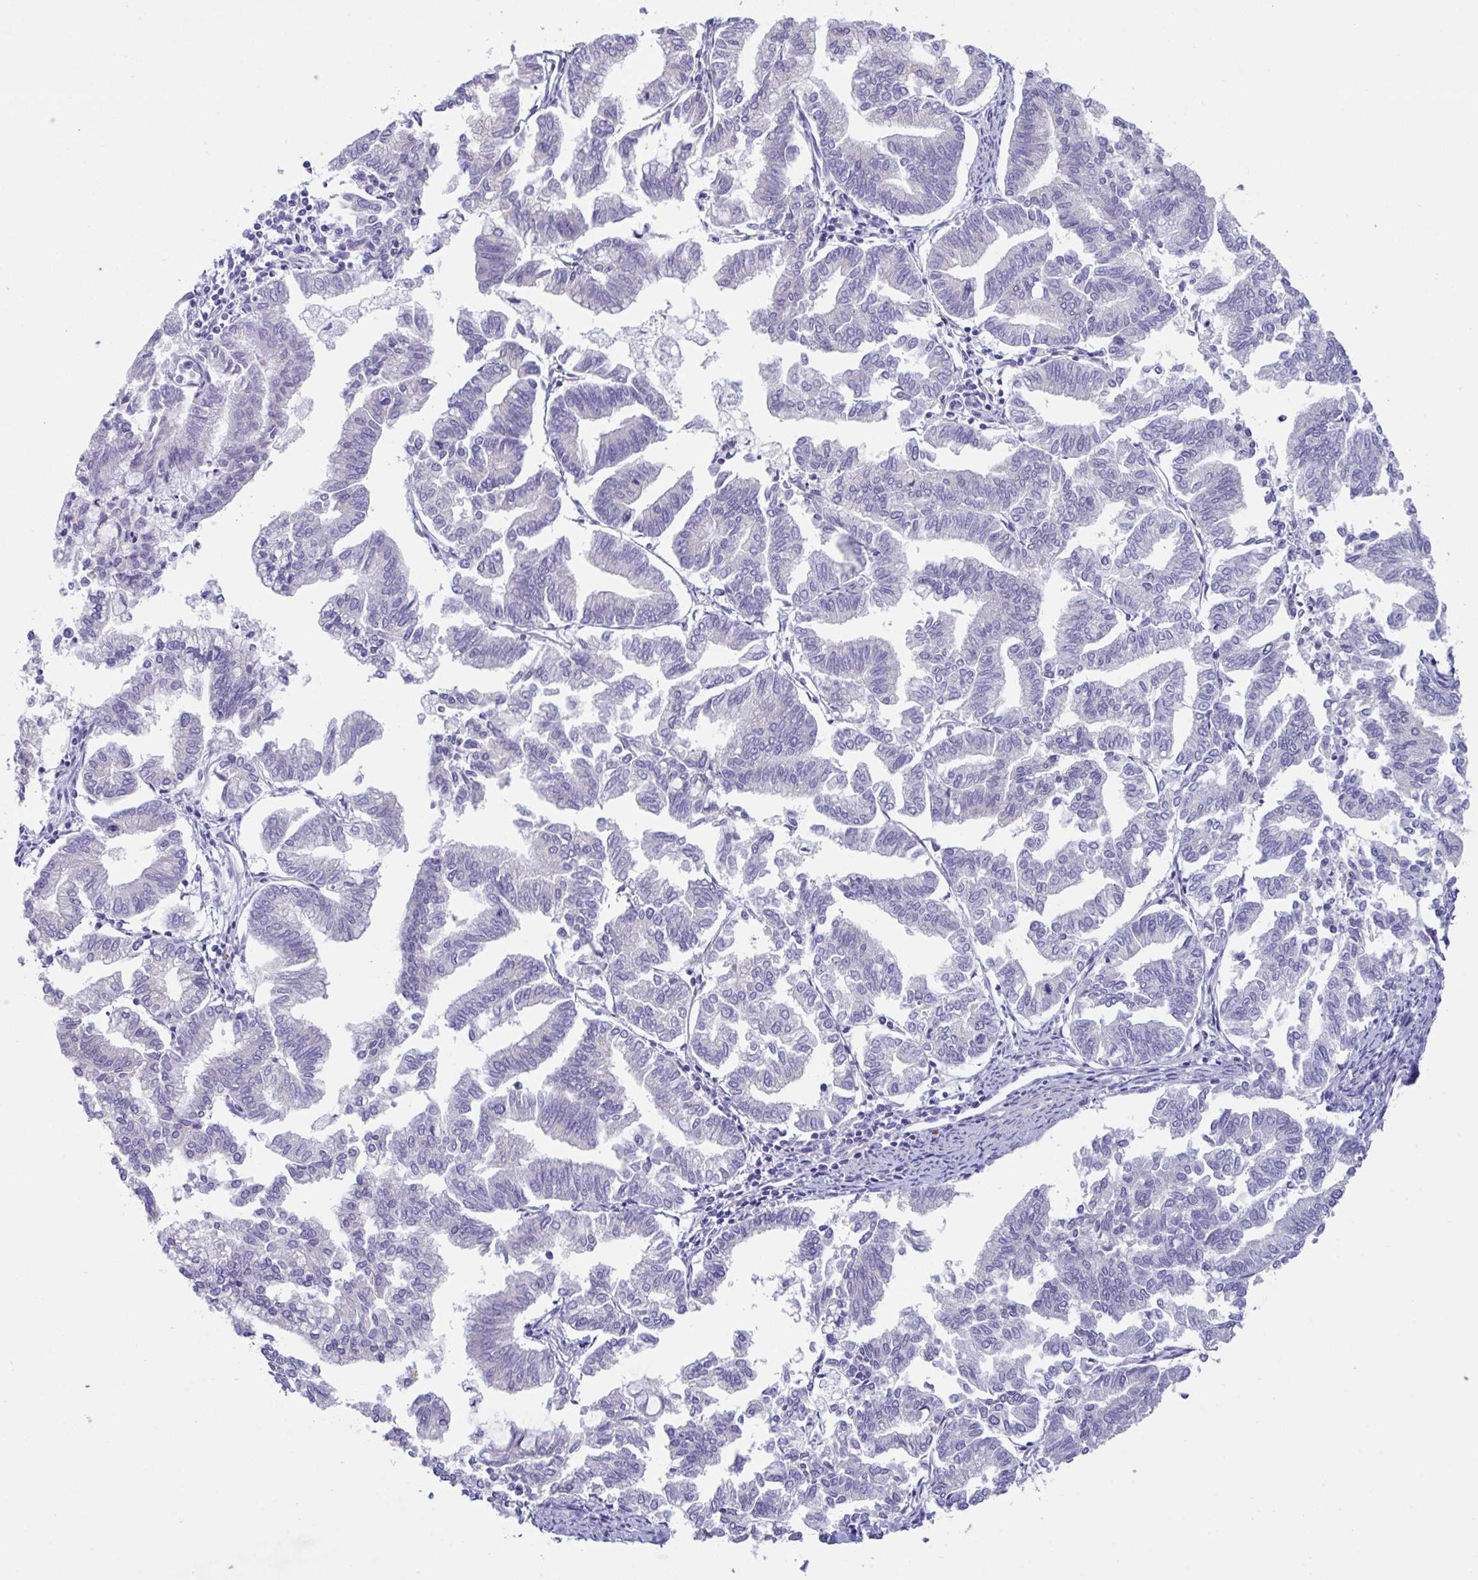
{"staining": {"intensity": "negative", "quantity": "none", "location": "none"}, "tissue": "endometrial cancer", "cell_type": "Tumor cells", "image_type": "cancer", "snomed": [{"axis": "morphology", "description": "Adenocarcinoma, NOS"}, {"axis": "topography", "description": "Endometrium"}], "caption": "The micrograph demonstrates no staining of tumor cells in endometrial adenocarcinoma. (DAB immunohistochemistry with hematoxylin counter stain).", "gene": "MED11", "patient": {"sex": "female", "age": 79}}